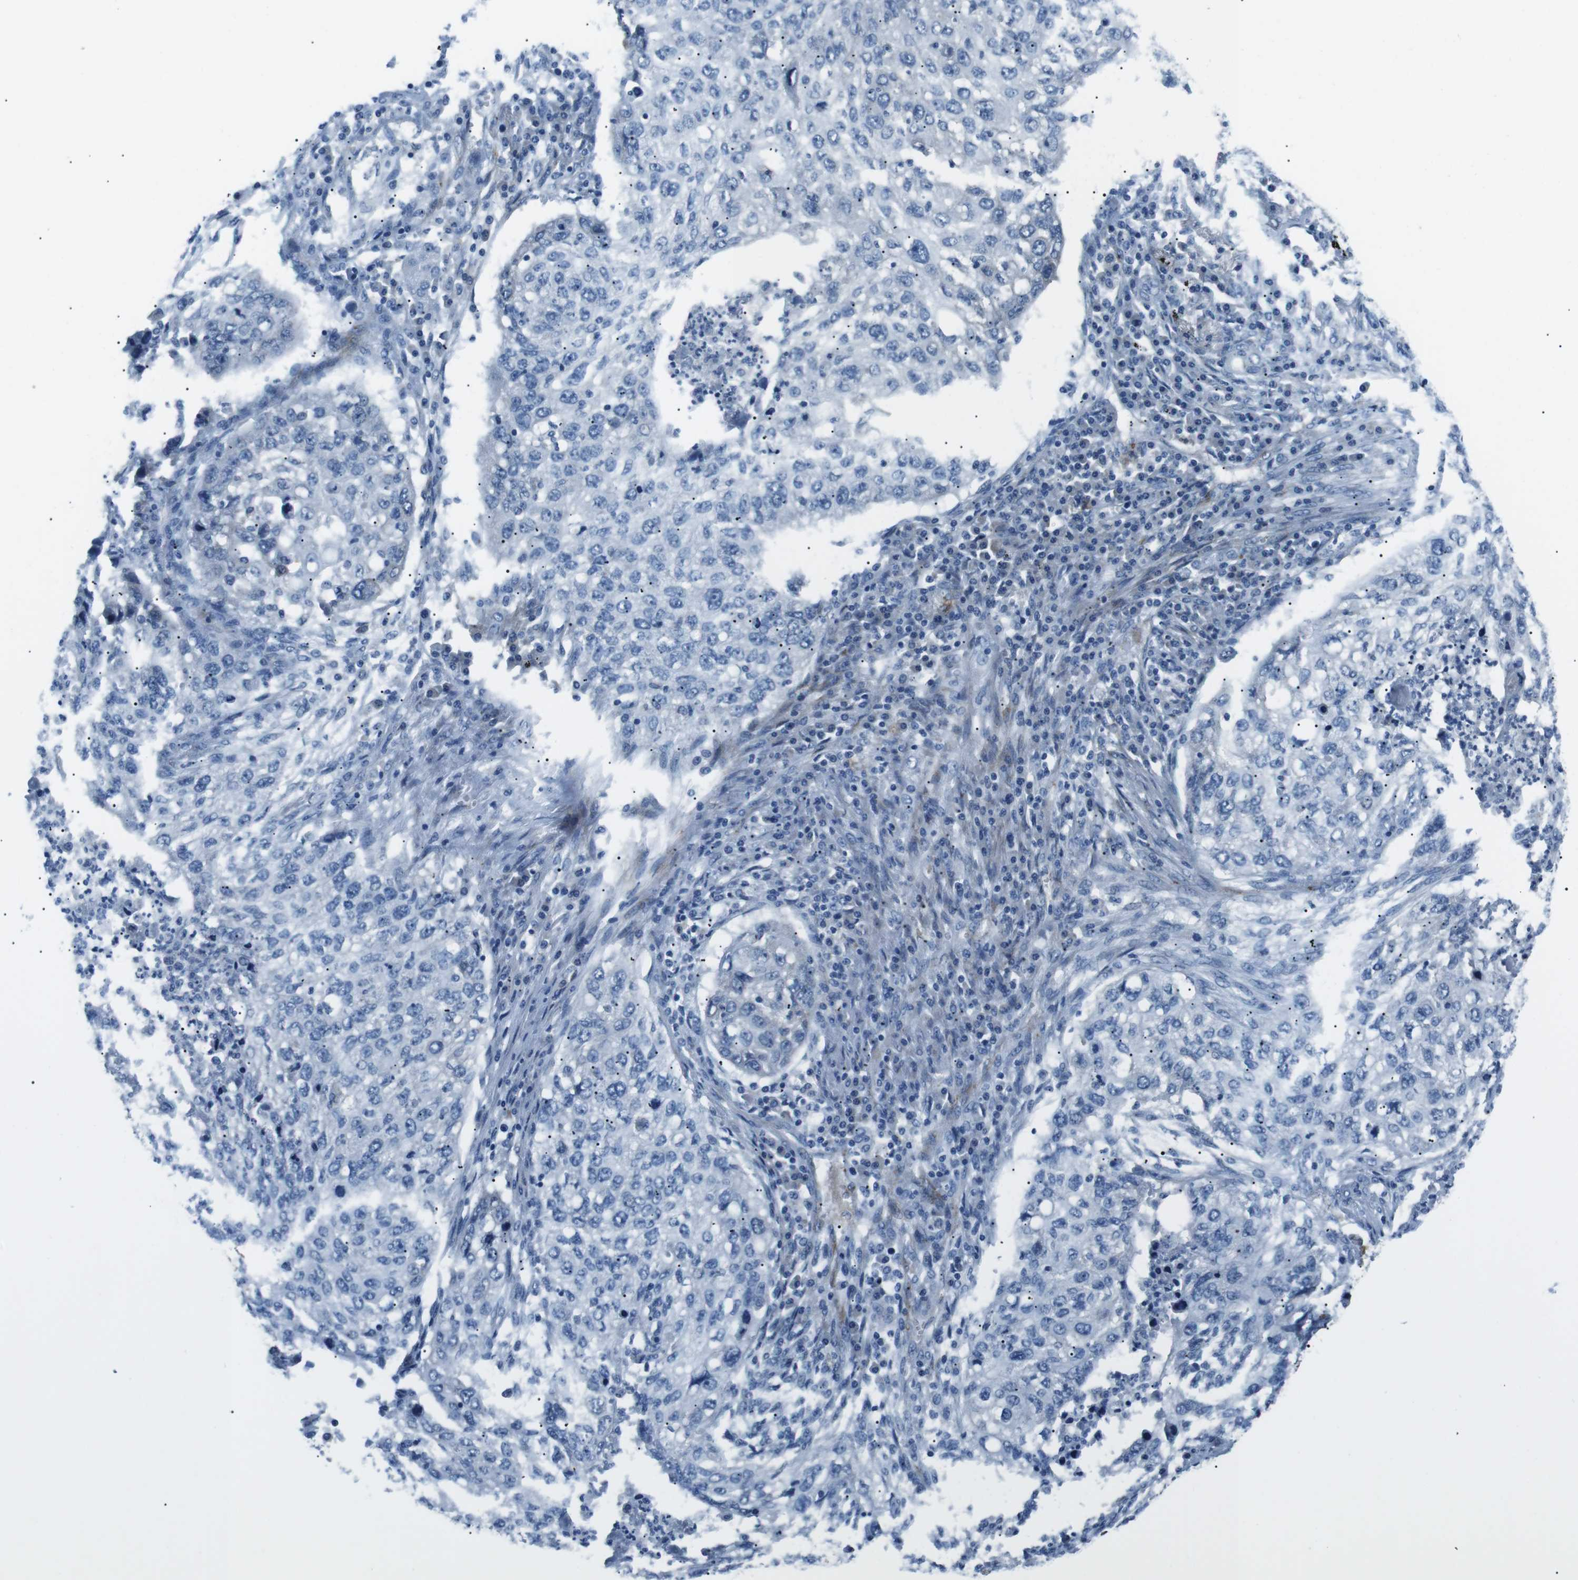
{"staining": {"intensity": "negative", "quantity": "none", "location": "none"}, "tissue": "lung cancer", "cell_type": "Tumor cells", "image_type": "cancer", "snomed": [{"axis": "morphology", "description": "Squamous cell carcinoma, NOS"}, {"axis": "topography", "description": "Lung"}], "caption": "High magnification brightfield microscopy of squamous cell carcinoma (lung) stained with DAB (brown) and counterstained with hematoxylin (blue): tumor cells show no significant positivity.", "gene": "CSF2RA", "patient": {"sex": "female", "age": 63}}